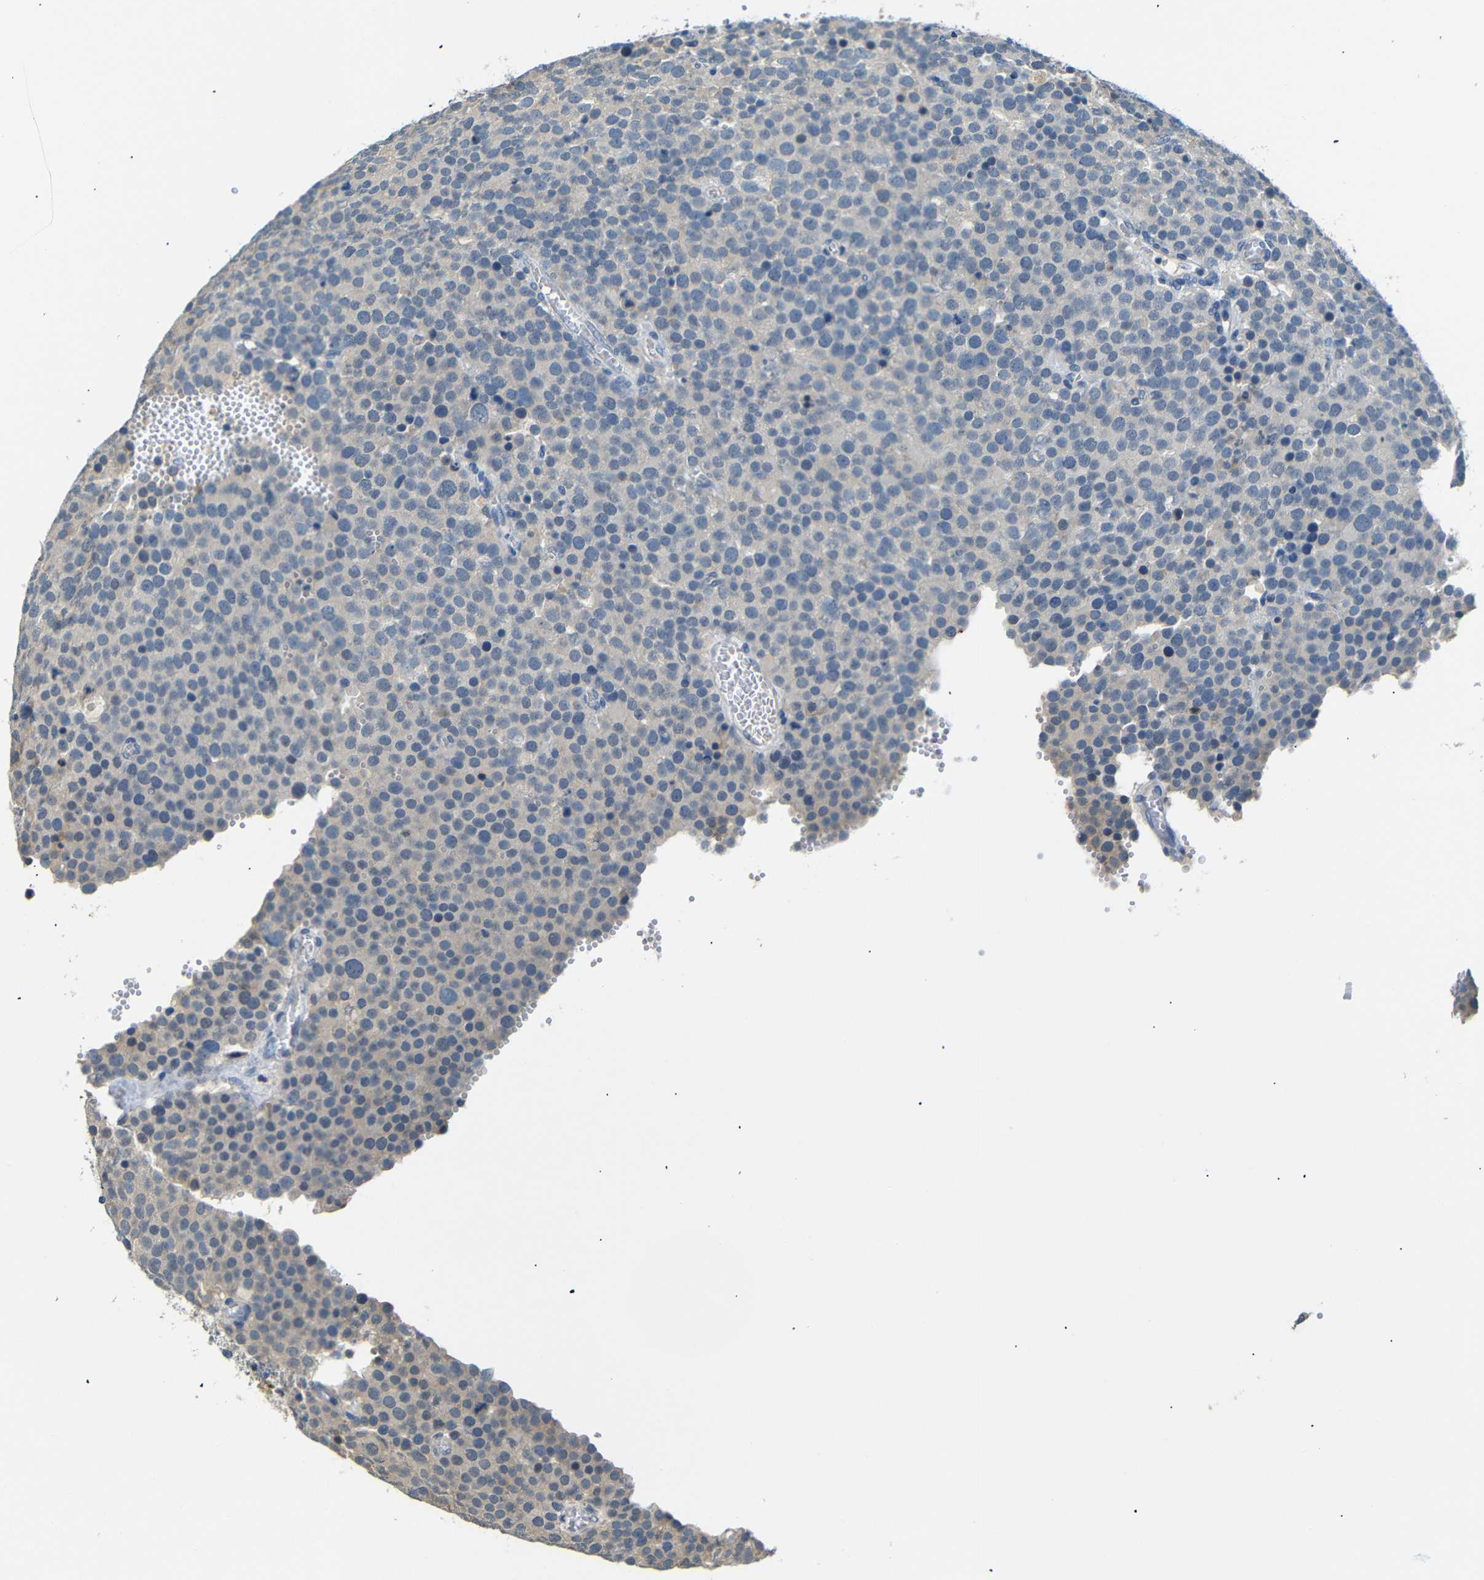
{"staining": {"intensity": "negative", "quantity": "none", "location": "none"}, "tissue": "testis cancer", "cell_type": "Tumor cells", "image_type": "cancer", "snomed": [{"axis": "morphology", "description": "Normal tissue, NOS"}, {"axis": "morphology", "description": "Seminoma, NOS"}, {"axis": "topography", "description": "Testis"}], "caption": "Protein analysis of testis cancer (seminoma) reveals no significant positivity in tumor cells.", "gene": "SFN", "patient": {"sex": "male", "age": 71}}